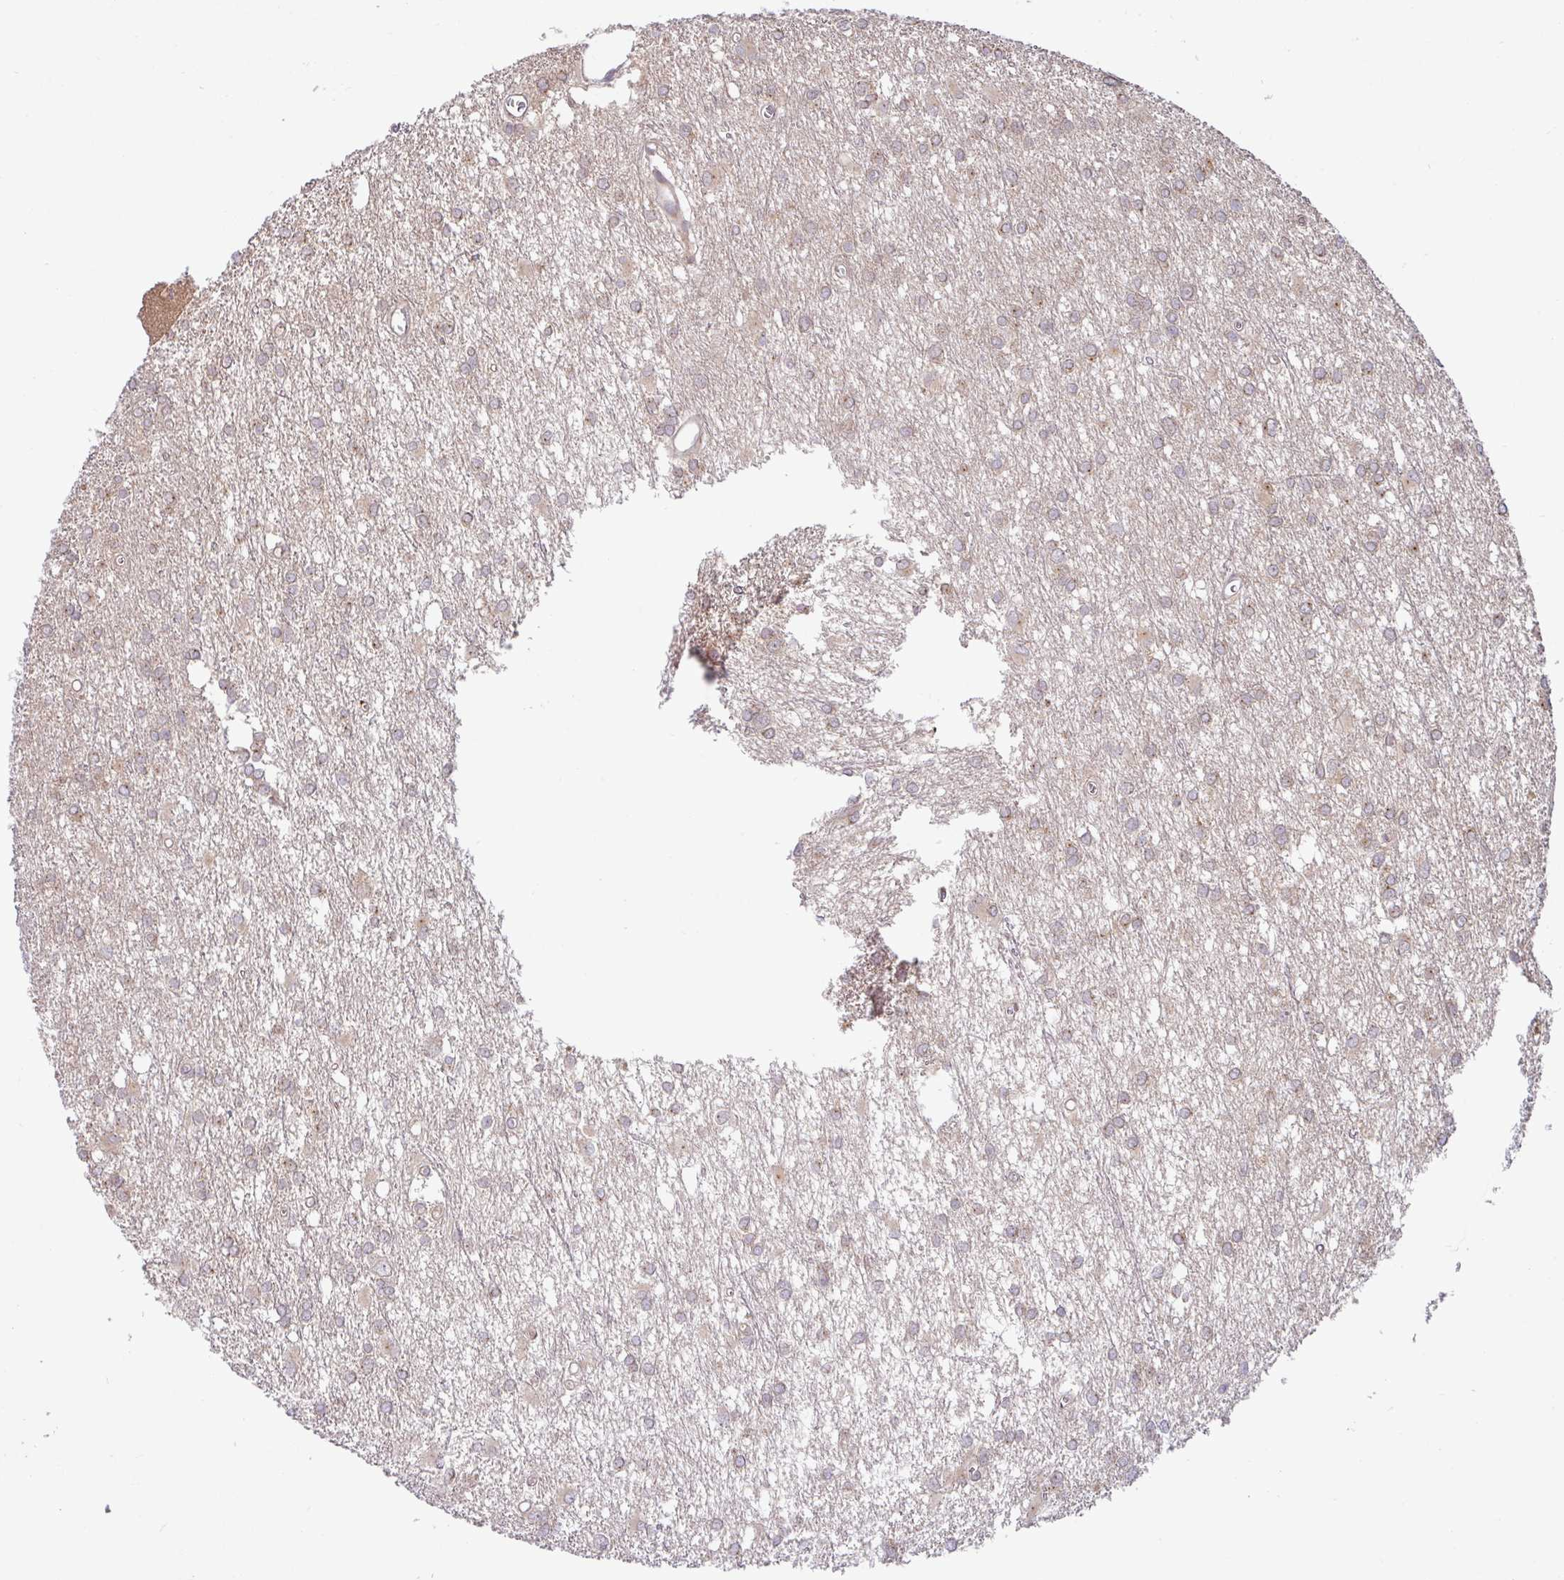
{"staining": {"intensity": "weak", "quantity": "25%-75%", "location": "cytoplasmic/membranous"}, "tissue": "glioma", "cell_type": "Tumor cells", "image_type": "cancer", "snomed": [{"axis": "morphology", "description": "Glioma, malignant, High grade"}, {"axis": "topography", "description": "Brain"}], "caption": "Brown immunohistochemical staining in human malignant glioma (high-grade) demonstrates weak cytoplasmic/membranous positivity in about 25%-75% of tumor cells.", "gene": "SHB", "patient": {"sex": "male", "age": 48}}